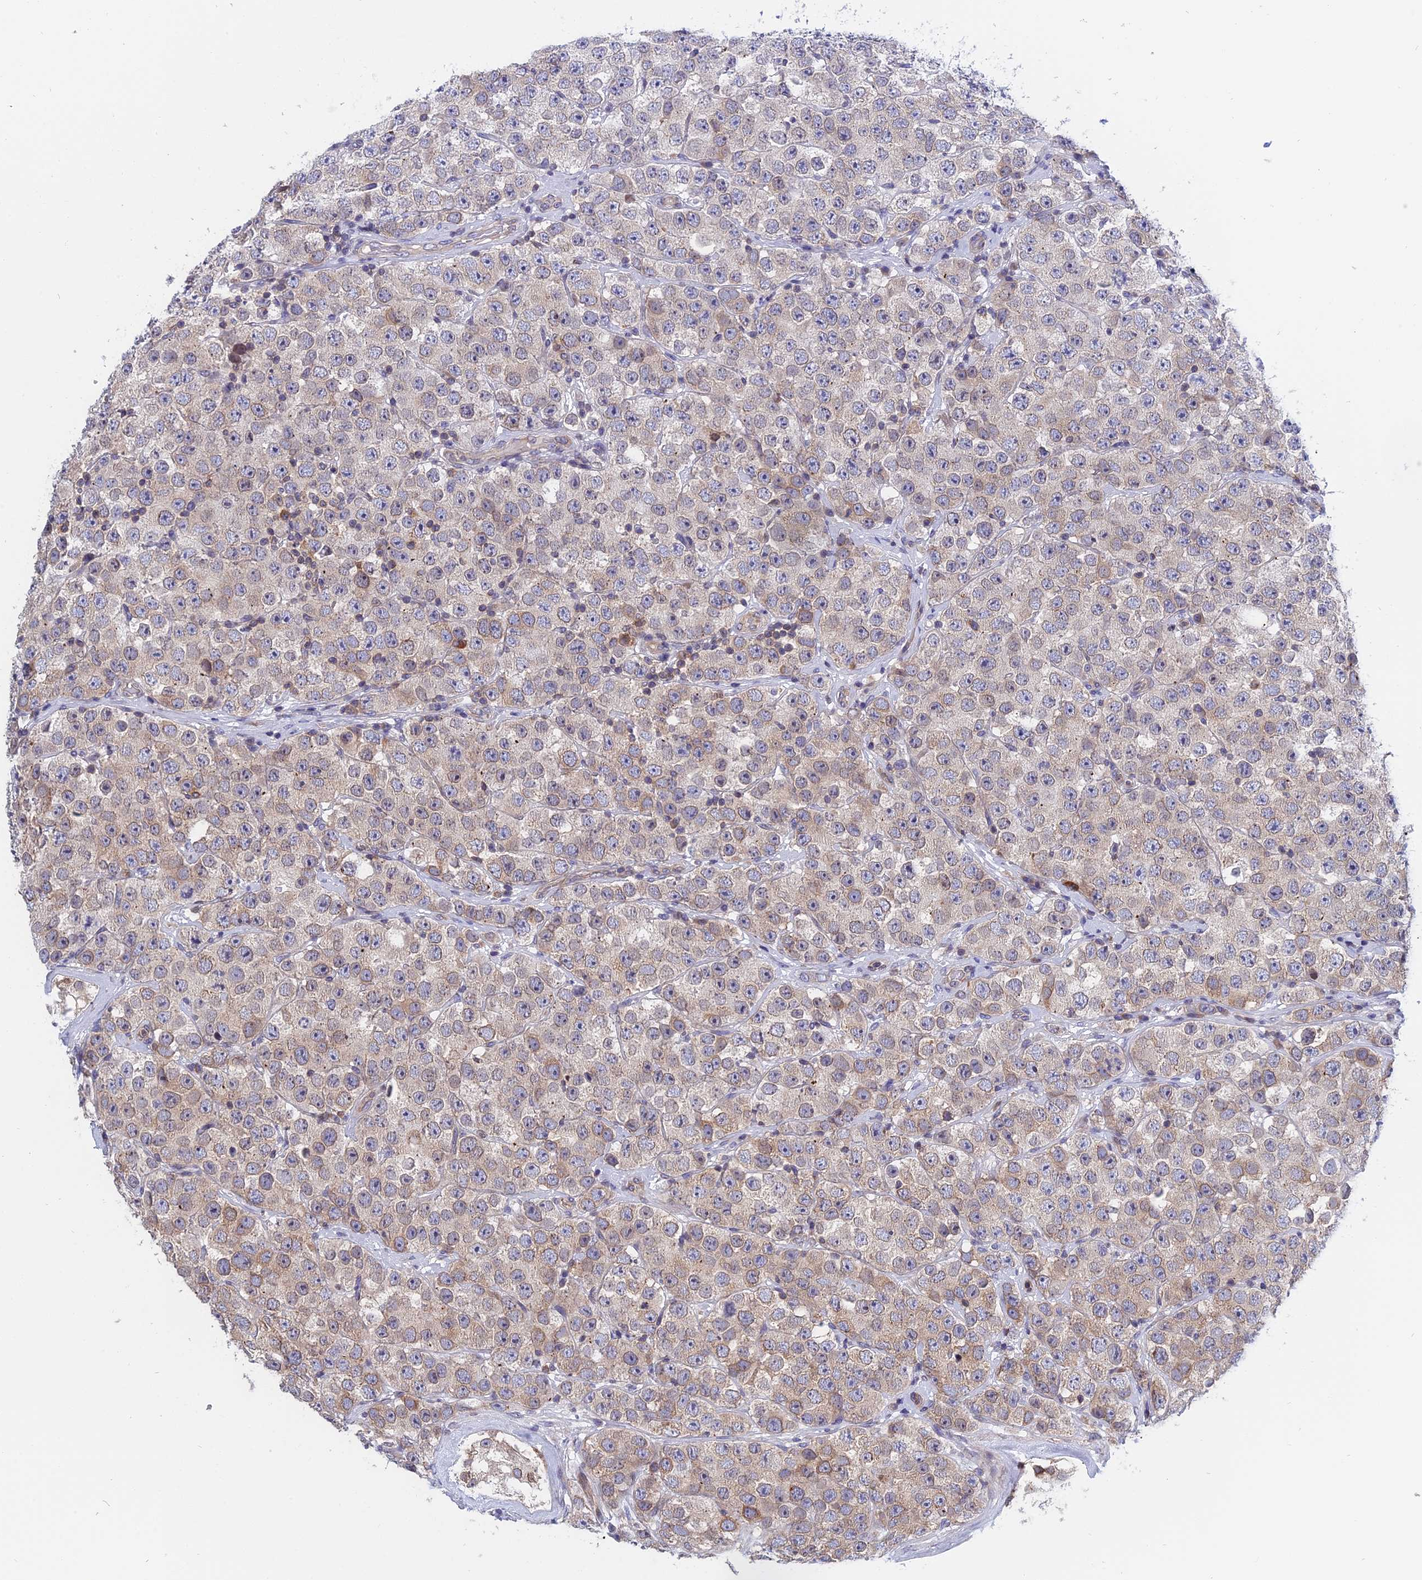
{"staining": {"intensity": "weak", "quantity": "<25%", "location": "cytoplasmic/membranous"}, "tissue": "testis cancer", "cell_type": "Tumor cells", "image_type": "cancer", "snomed": [{"axis": "morphology", "description": "Seminoma, NOS"}, {"axis": "topography", "description": "Testis"}], "caption": "The histopathology image reveals no staining of tumor cells in testis cancer (seminoma).", "gene": "NAA10", "patient": {"sex": "male", "age": 28}}